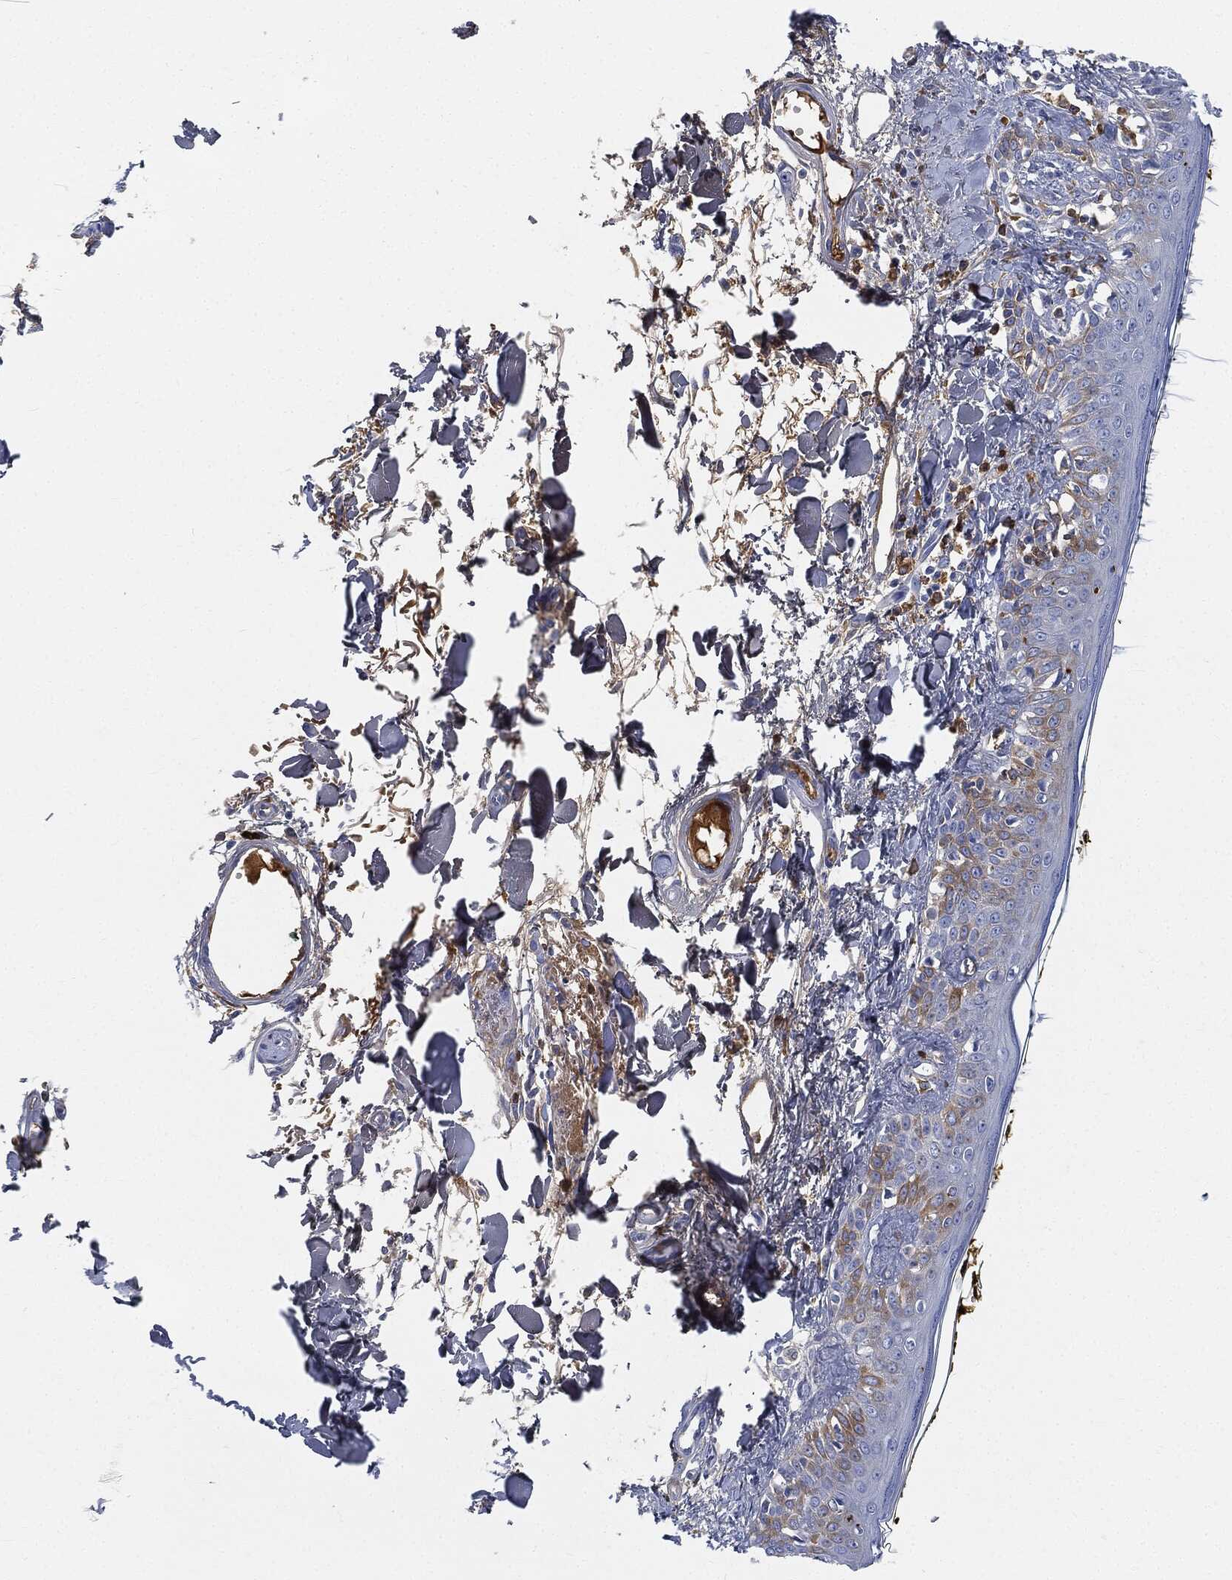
{"staining": {"intensity": "negative", "quantity": "none", "location": "none"}, "tissue": "skin", "cell_type": "Fibroblasts", "image_type": "normal", "snomed": [{"axis": "morphology", "description": "Normal tissue, NOS"}, {"axis": "topography", "description": "Skin"}], "caption": "Immunohistochemical staining of unremarkable skin exhibits no significant positivity in fibroblasts.", "gene": "IGLV6", "patient": {"sex": "male", "age": 76}}